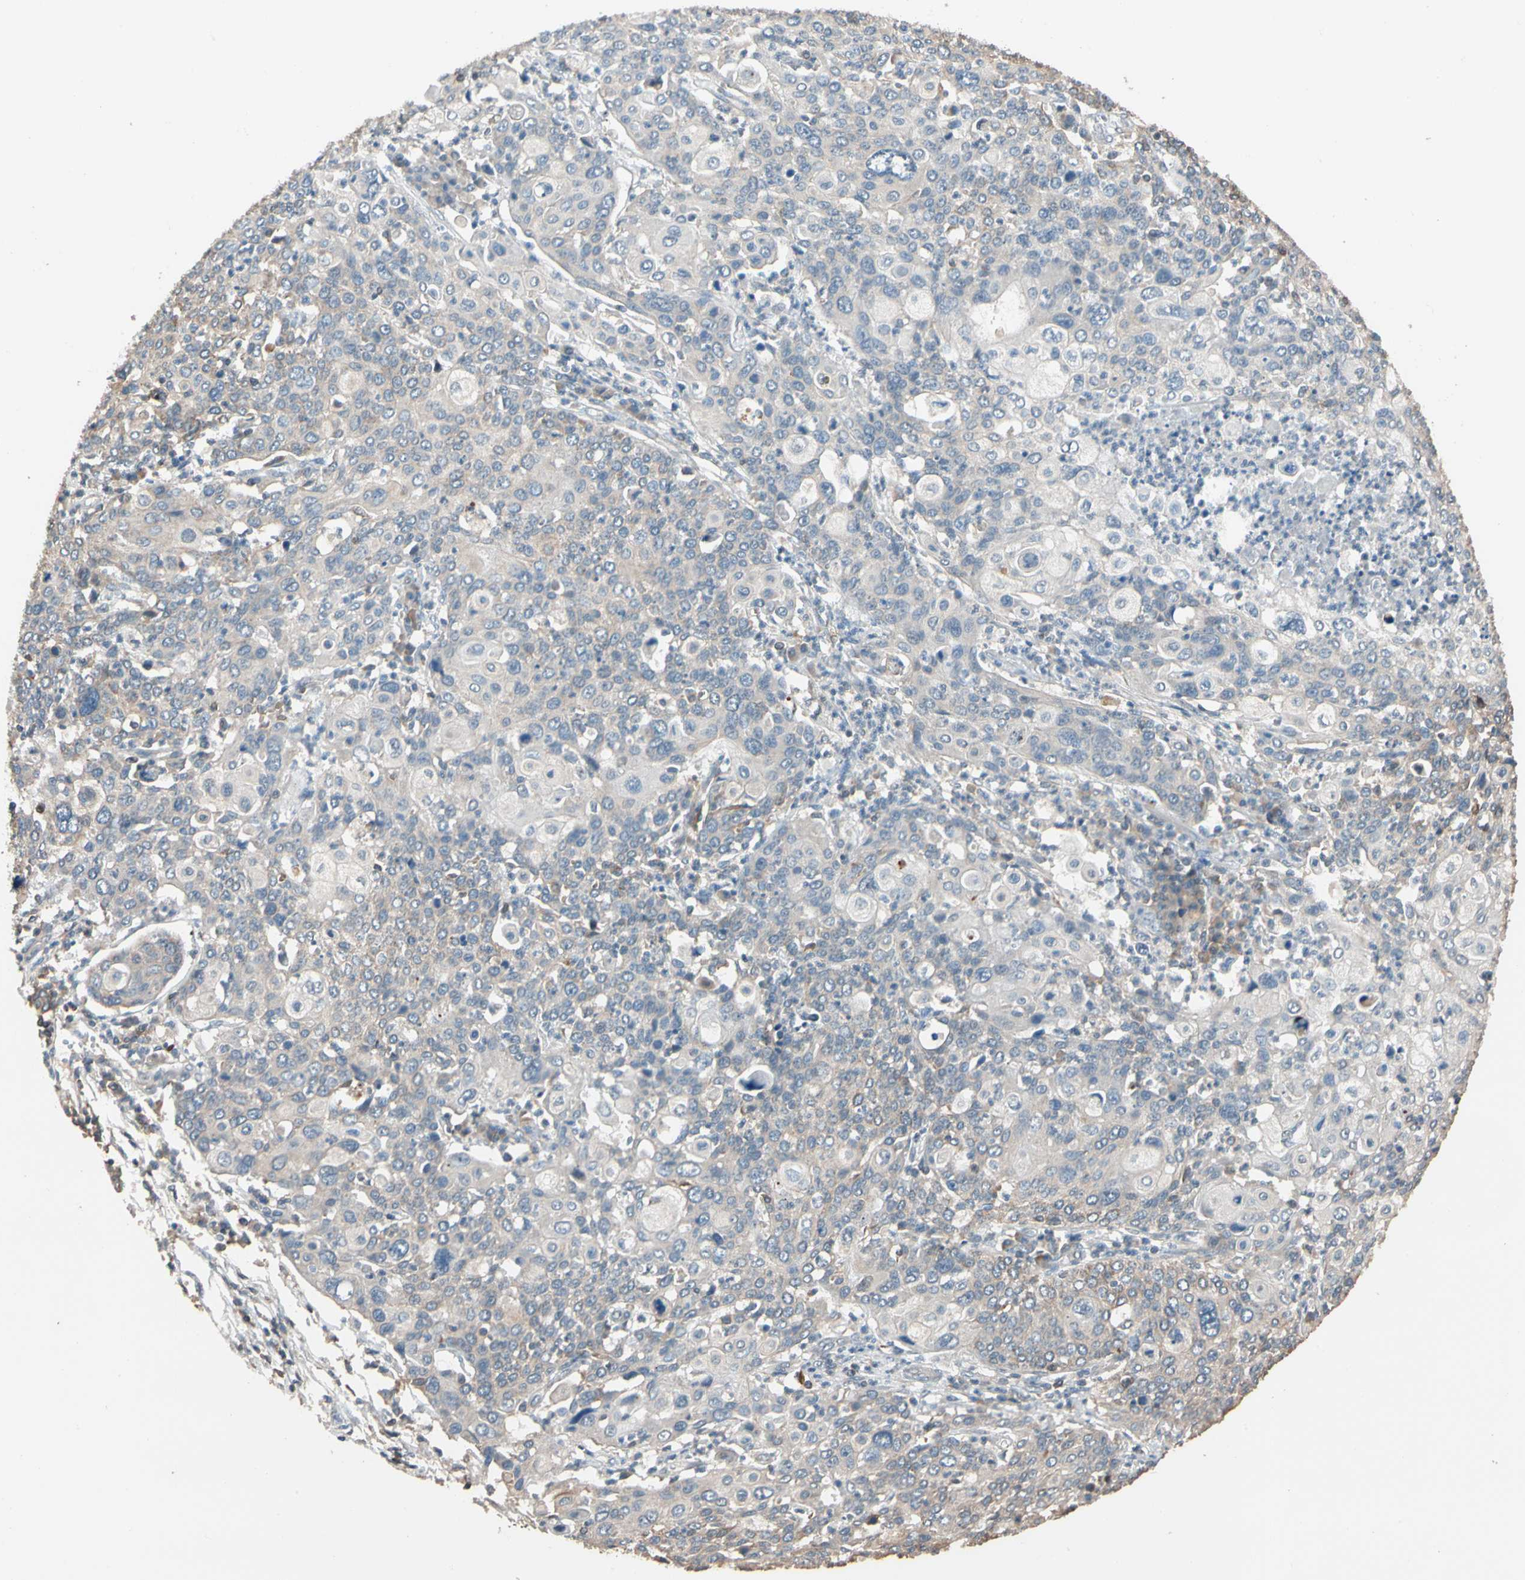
{"staining": {"intensity": "weak", "quantity": "<25%", "location": "cytoplasmic/membranous"}, "tissue": "cervical cancer", "cell_type": "Tumor cells", "image_type": "cancer", "snomed": [{"axis": "morphology", "description": "Squamous cell carcinoma, NOS"}, {"axis": "topography", "description": "Cervix"}], "caption": "The immunohistochemistry micrograph has no significant staining in tumor cells of cervical cancer (squamous cell carcinoma) tissue. Brightfield microscopy of immunohistochemistry (IHC) stained with DAB (3,3'-diaminobenzidine) (brown) and hematoxylin (blue), captured at high magnification.", "gene": "MAP3K7", "patient": {"sex": "female", "age": 40}}